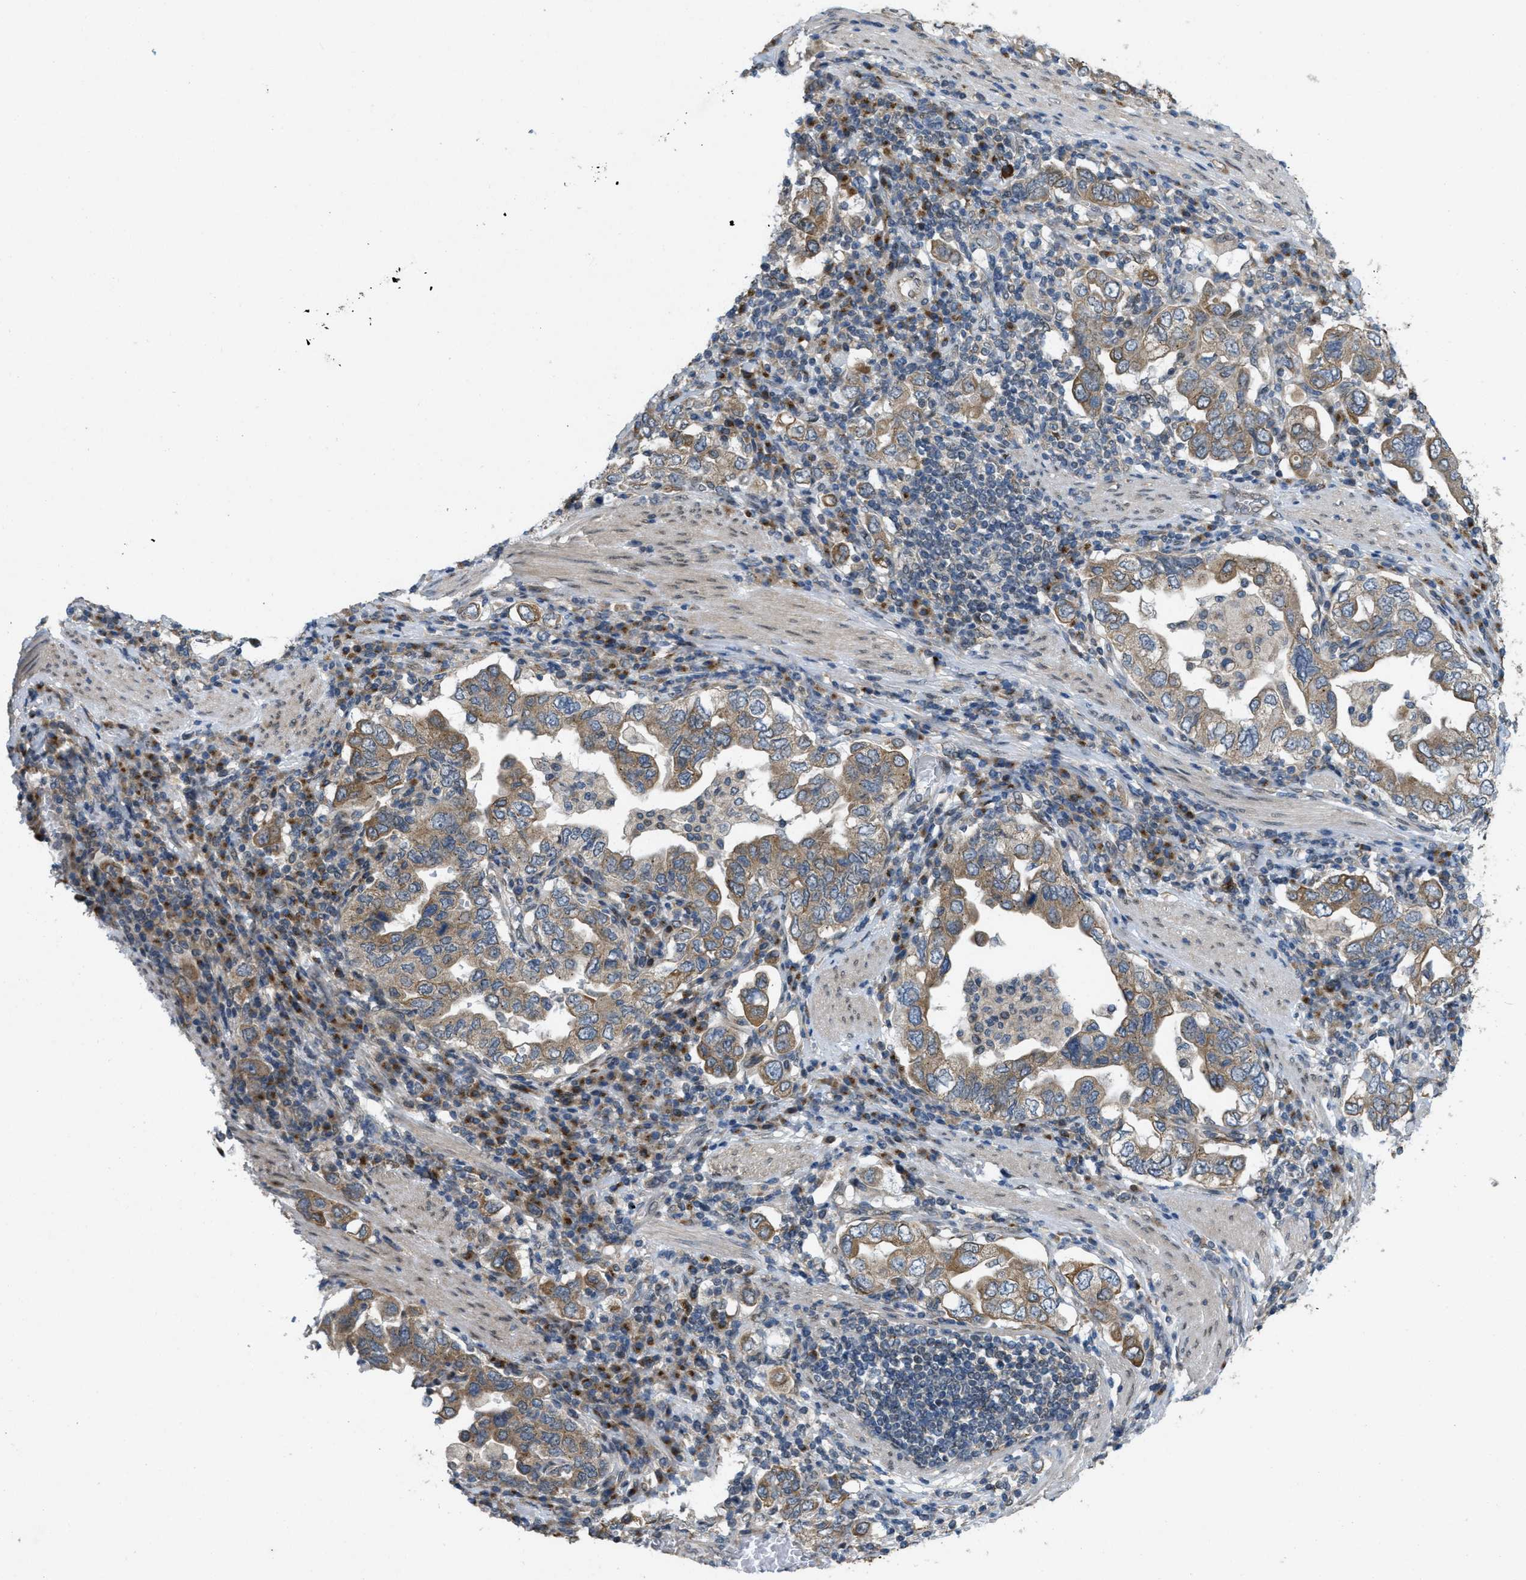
{"staining": {"intensity": "moderate", "quantity": ">75%", "location": "cytoplasmic/membranous"}, "tissue": "stomach cancer", "cell_type": "Tumor cells", "image_type": "cancer", "snomed": [{"axis": "morphology", "description": "Adenocarcinoma, NOS"}, {"axis": "topography", "description": "Stomach, upper"}], "caption": "DAB (3,3'-diaminobenzidine) immunohistochemical staining of human stomach cancer demonstrates moderate cytoplasmic/membranous protein staining in about >75% of tumor cells.", "gene": "IFNLR1", "patient": {"sex": "male", "age": 62}}